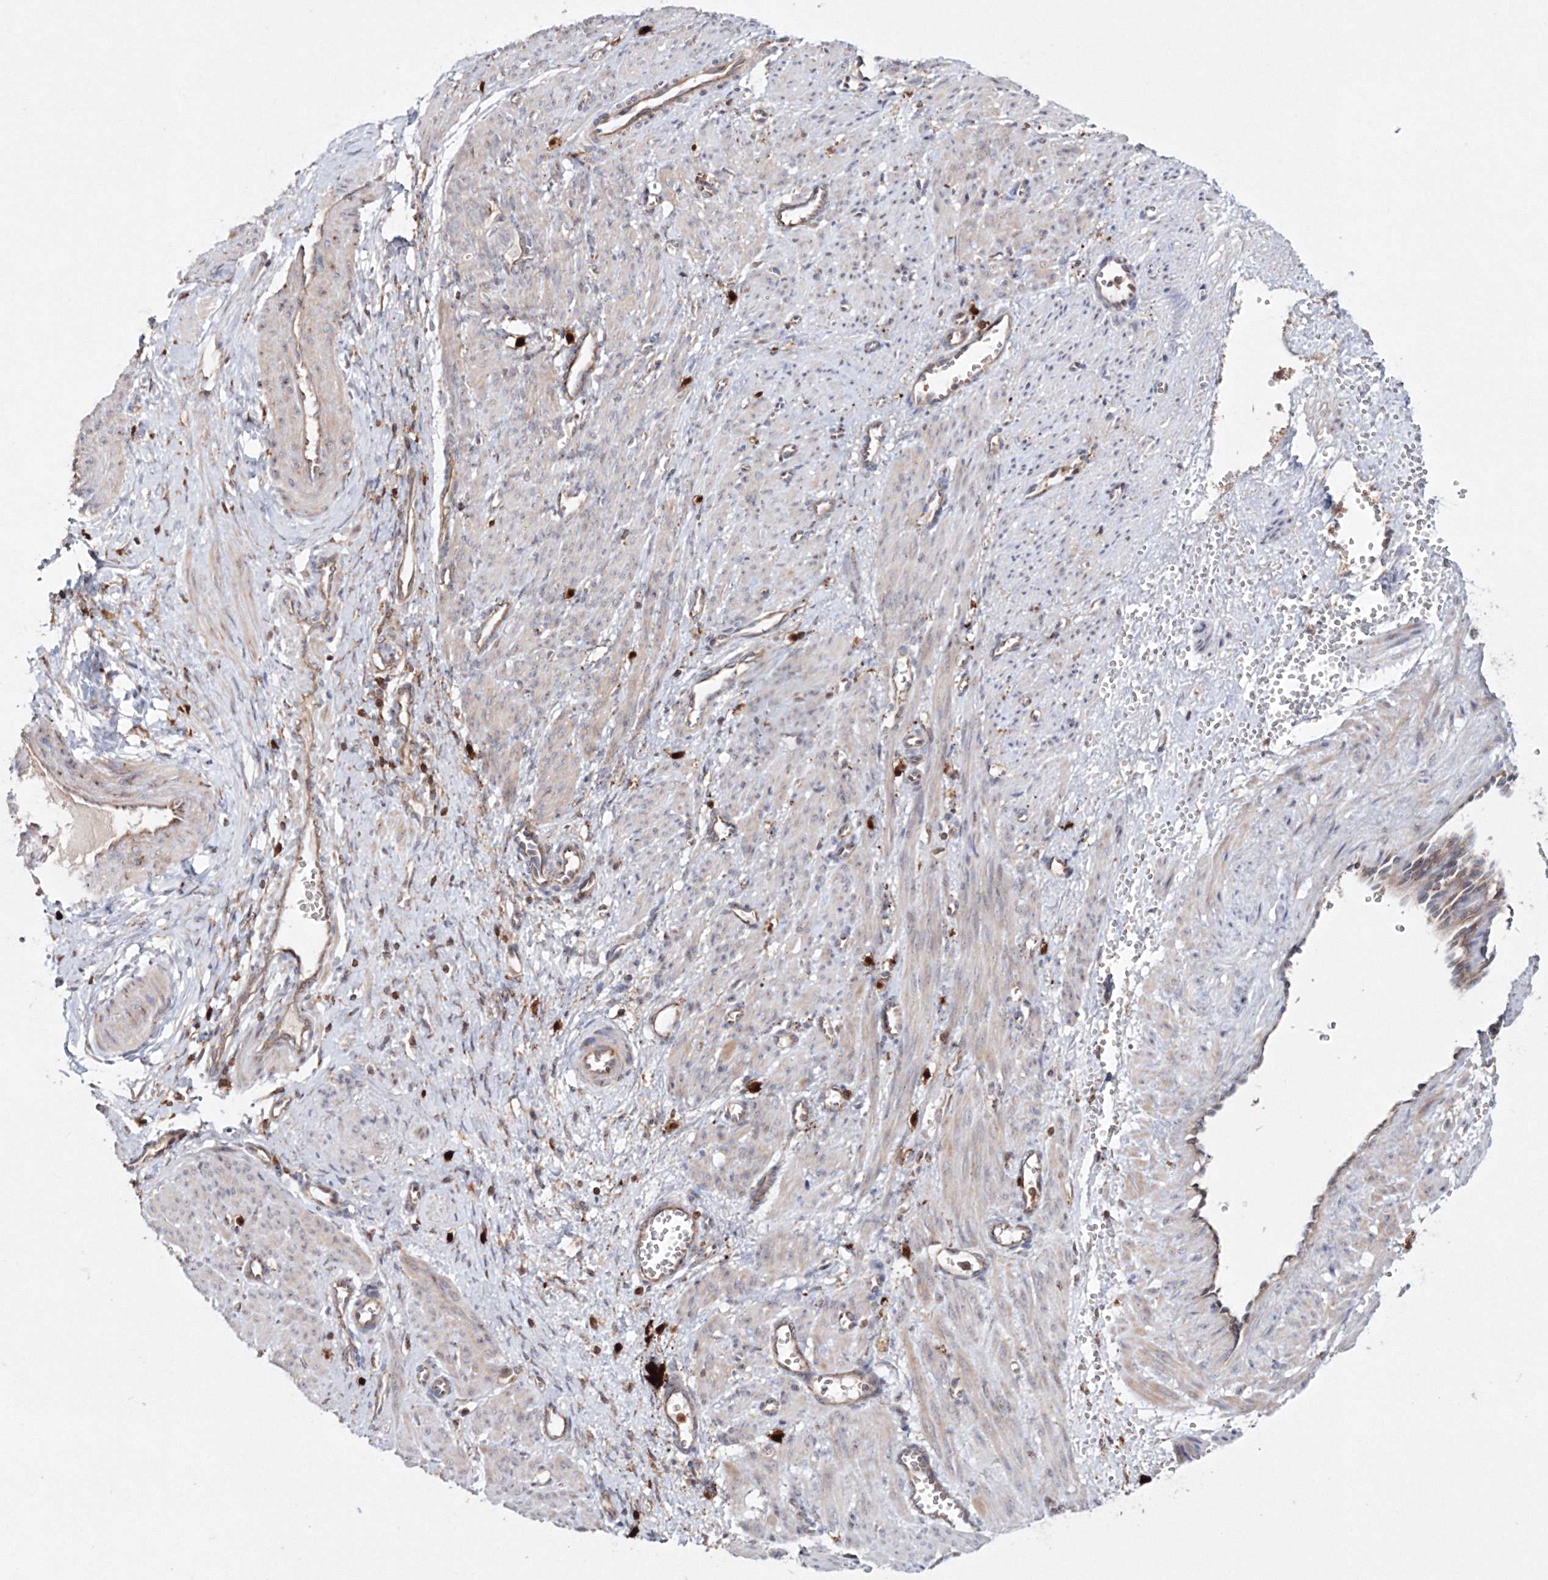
{"staining": {"intensity": "weak", "quantity": "<25%", "location": "cytoplasmic/membranous"}, "tissue": "smooth muscle", "cell_type": "Smooth muscle cells", "image_type": "normal", "snomed": [{"axis": "morphology", "description": "Normal tissue, NOS"}, {"axis": "topography", "description": "Endometrium"}], "caption": "DAB immunohistochemical staining of unremarkable human smooth muscle demonstrates no significant staining in smooth muscle cells.", "gene": "ARCN1", "patient": {"sex": "female", "age": 33}}